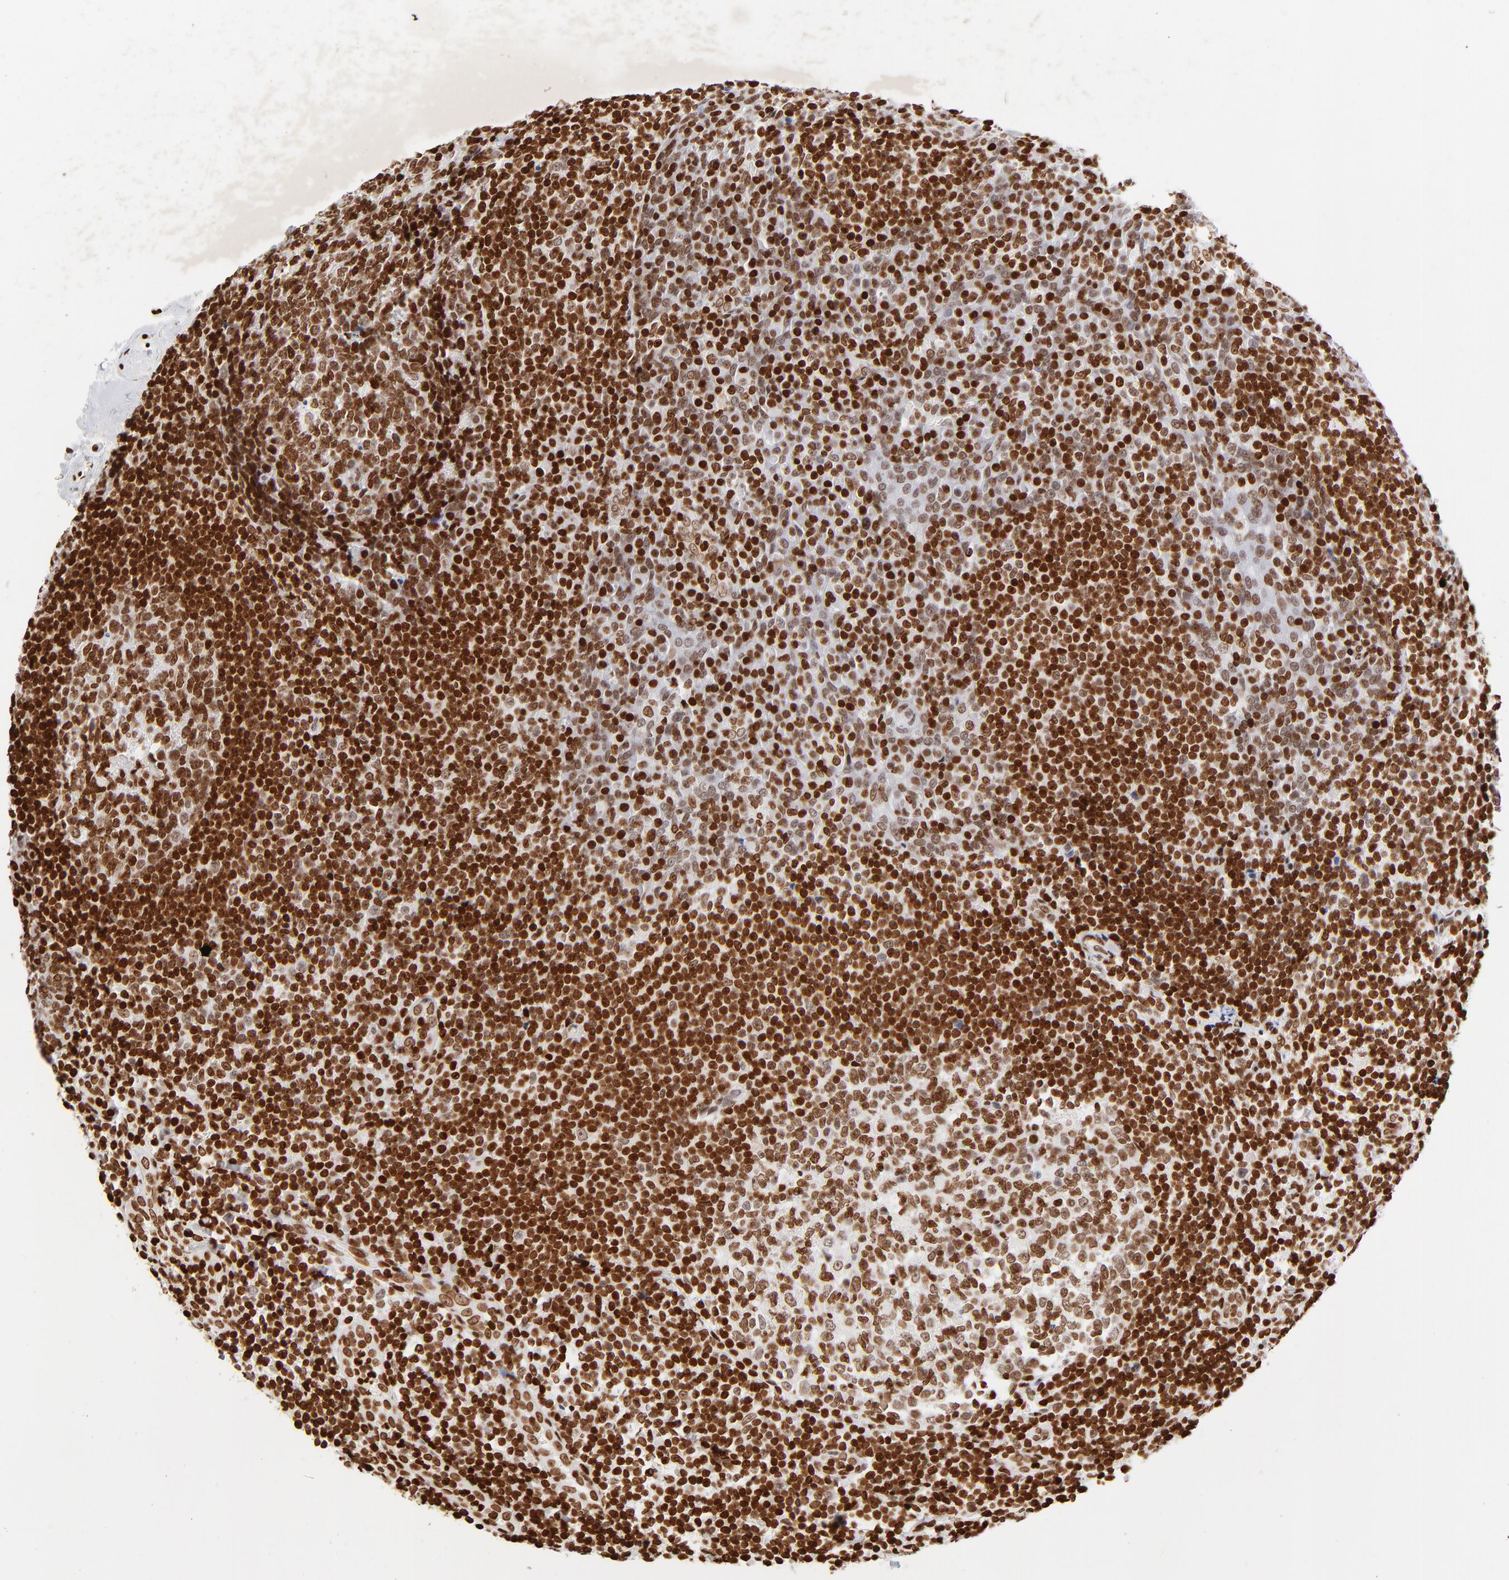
{"staining": {"intensity": "strong", "quantity": ">75%", "location": "nuclear"}, "tissue": "tonsil", "cell_type": "Germinal center cells", "image_type": "normal", "snomed": [{"axis": "morphology", "description": "Normal tissue, NOS"}, {"axis": "topography", "description": "Tonsil"}], "caption": "This photomicrograph displays IHC staining of benign tonsil, with high strong nuclear staining in about >75% of germinal center cells.", "gene": "FBH1", "patient": {"sex": "male", "age": 31}}